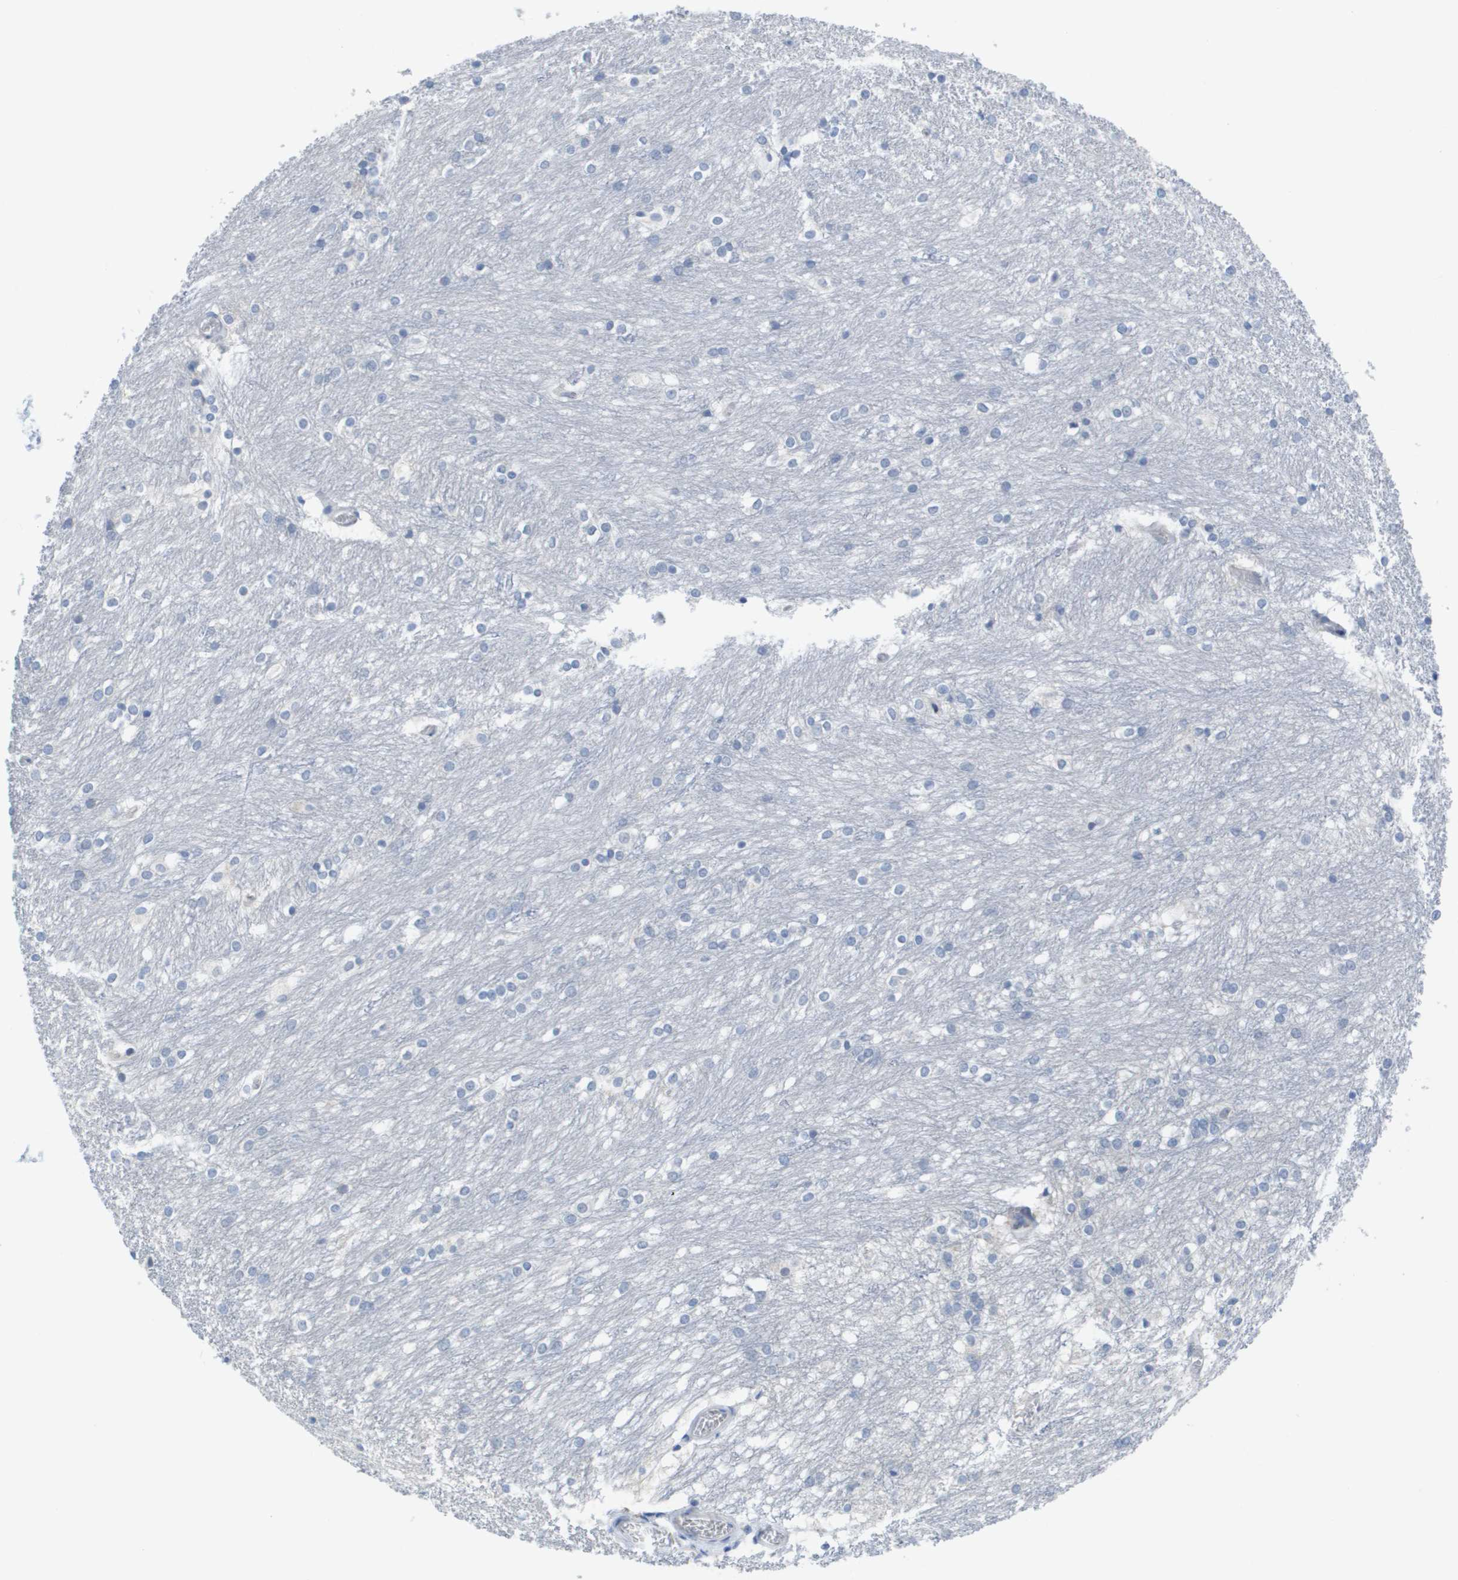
{"staining": {"intensity": "negative", "quantity": "none", "location": "none"}, "tissue": "caudate", "cell_type": "Glial cells", "image_type": "normal", "snomed": [{"axis": "morphology", "description": "Normal tissue, NOS"}, {"axis": "topography", "description": "Lateral ventricle wall"}], "caption": "Immunohistochemical staining of unremarkable human caudate displays no significant staining in glial cells. Brightfield microscopy of immunohistochemistry (IHC) stained with DAB (3,3'-diaminobenzidine) (brown) and hematoxylin (blue), captured at high magnification.", "gene": "PDE4A", "patient": {"sex": "female", "age": 19}}